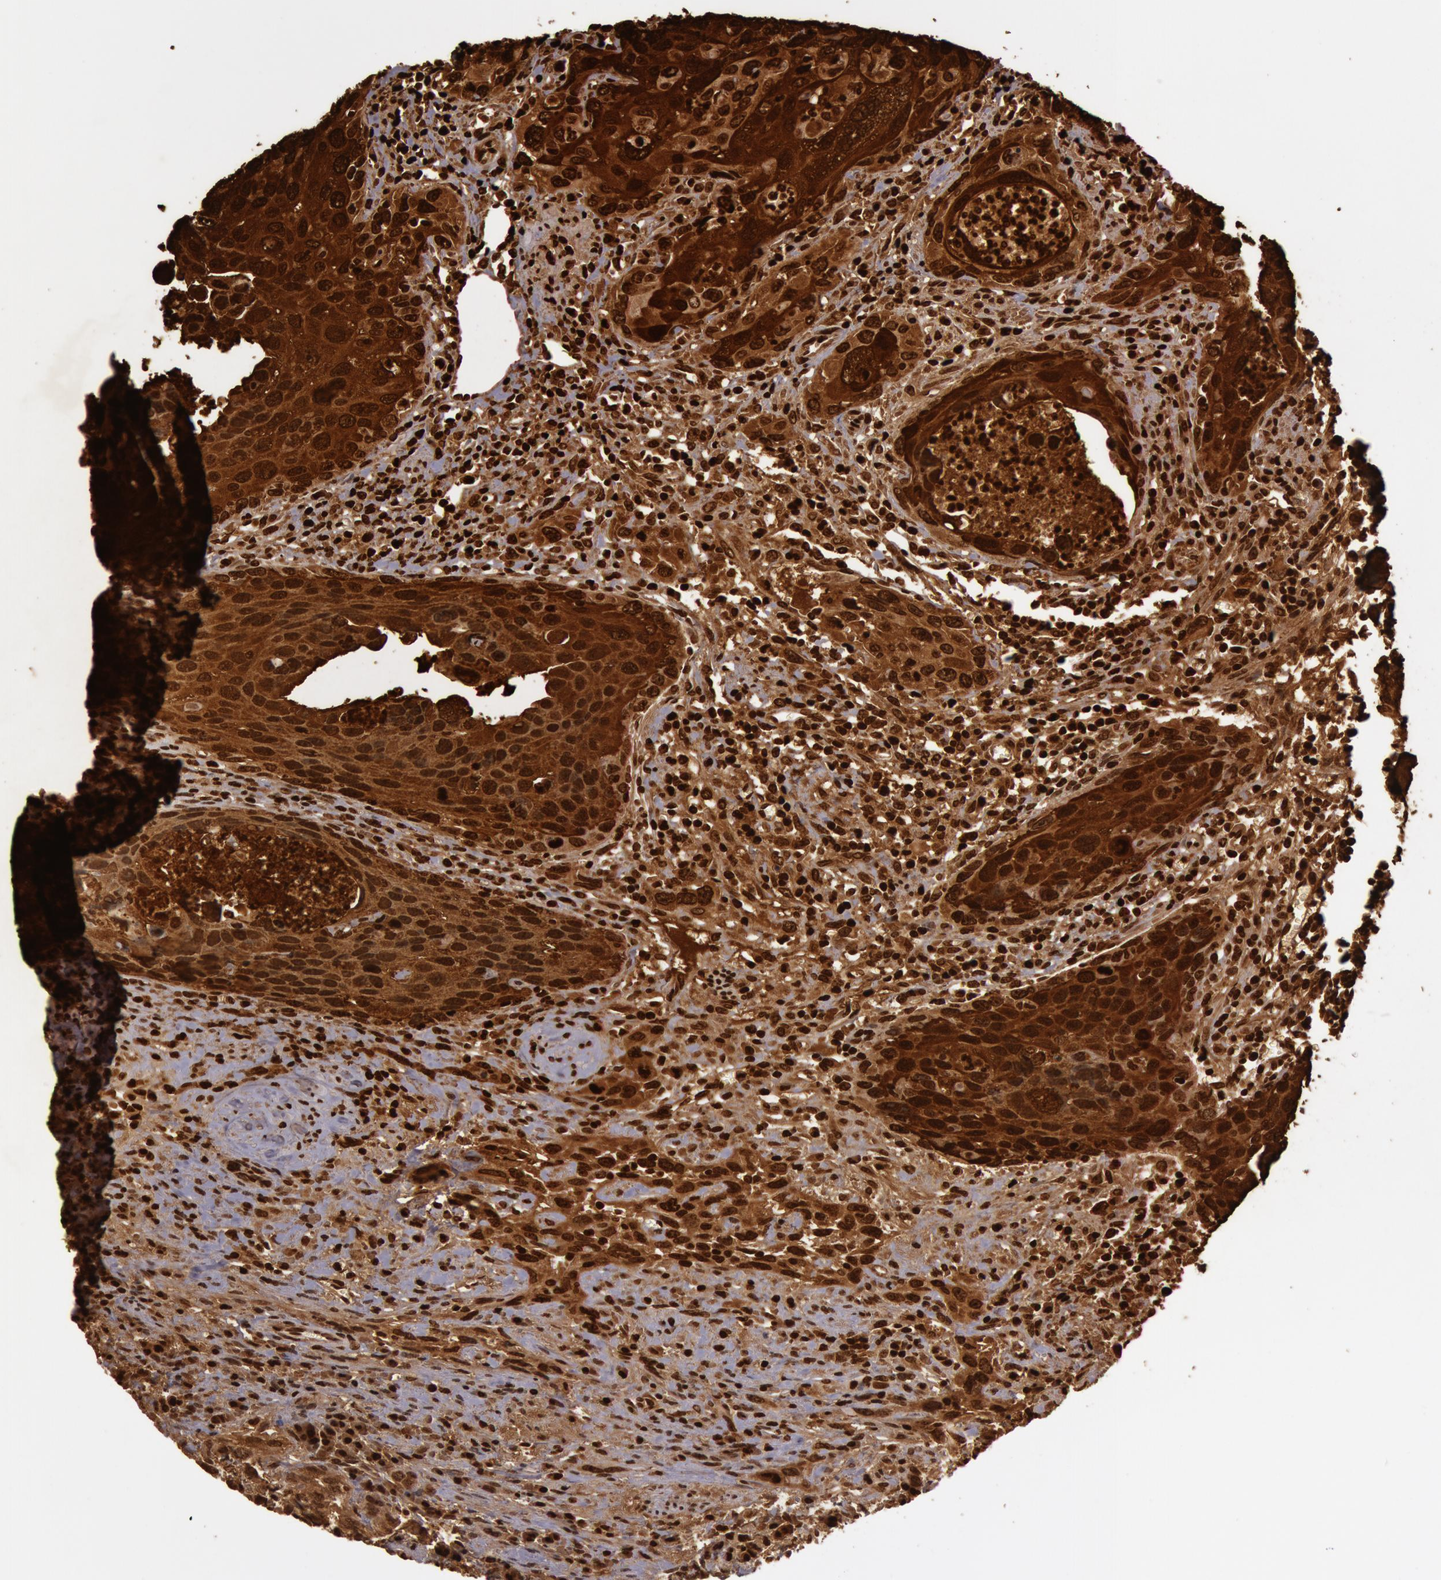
{"staining": {"intensity": "strong", "quantity": ">75%", "location": "cytoplasmic/membranous,nuclear"}, "tissue": "urothelial cancer", "cell_type": "Tumor cells", "image_type": "cancer", "snomed": [{"axis": "morphology", "description": "Urothelial carcinoma, High grade"}, {"axis": "topography", "description": "Urinary bladder"}], "caption": "Immunohistochemistry (IHC) staining of urothelial carcinoma (high-grade), which demonstrates high levels of strong cytoplasmic/membranous and nuclear staining in approximately >75% of tumor cells indicating strong cytoplasmic/membranous and nuclear protein staining. The staining was performed using DAB (brown) for protein detection and nuclei were counterstained in hematoxylin (blue).", "gene": "S100A7", "patient": {"sex": "male", "age": 71}}